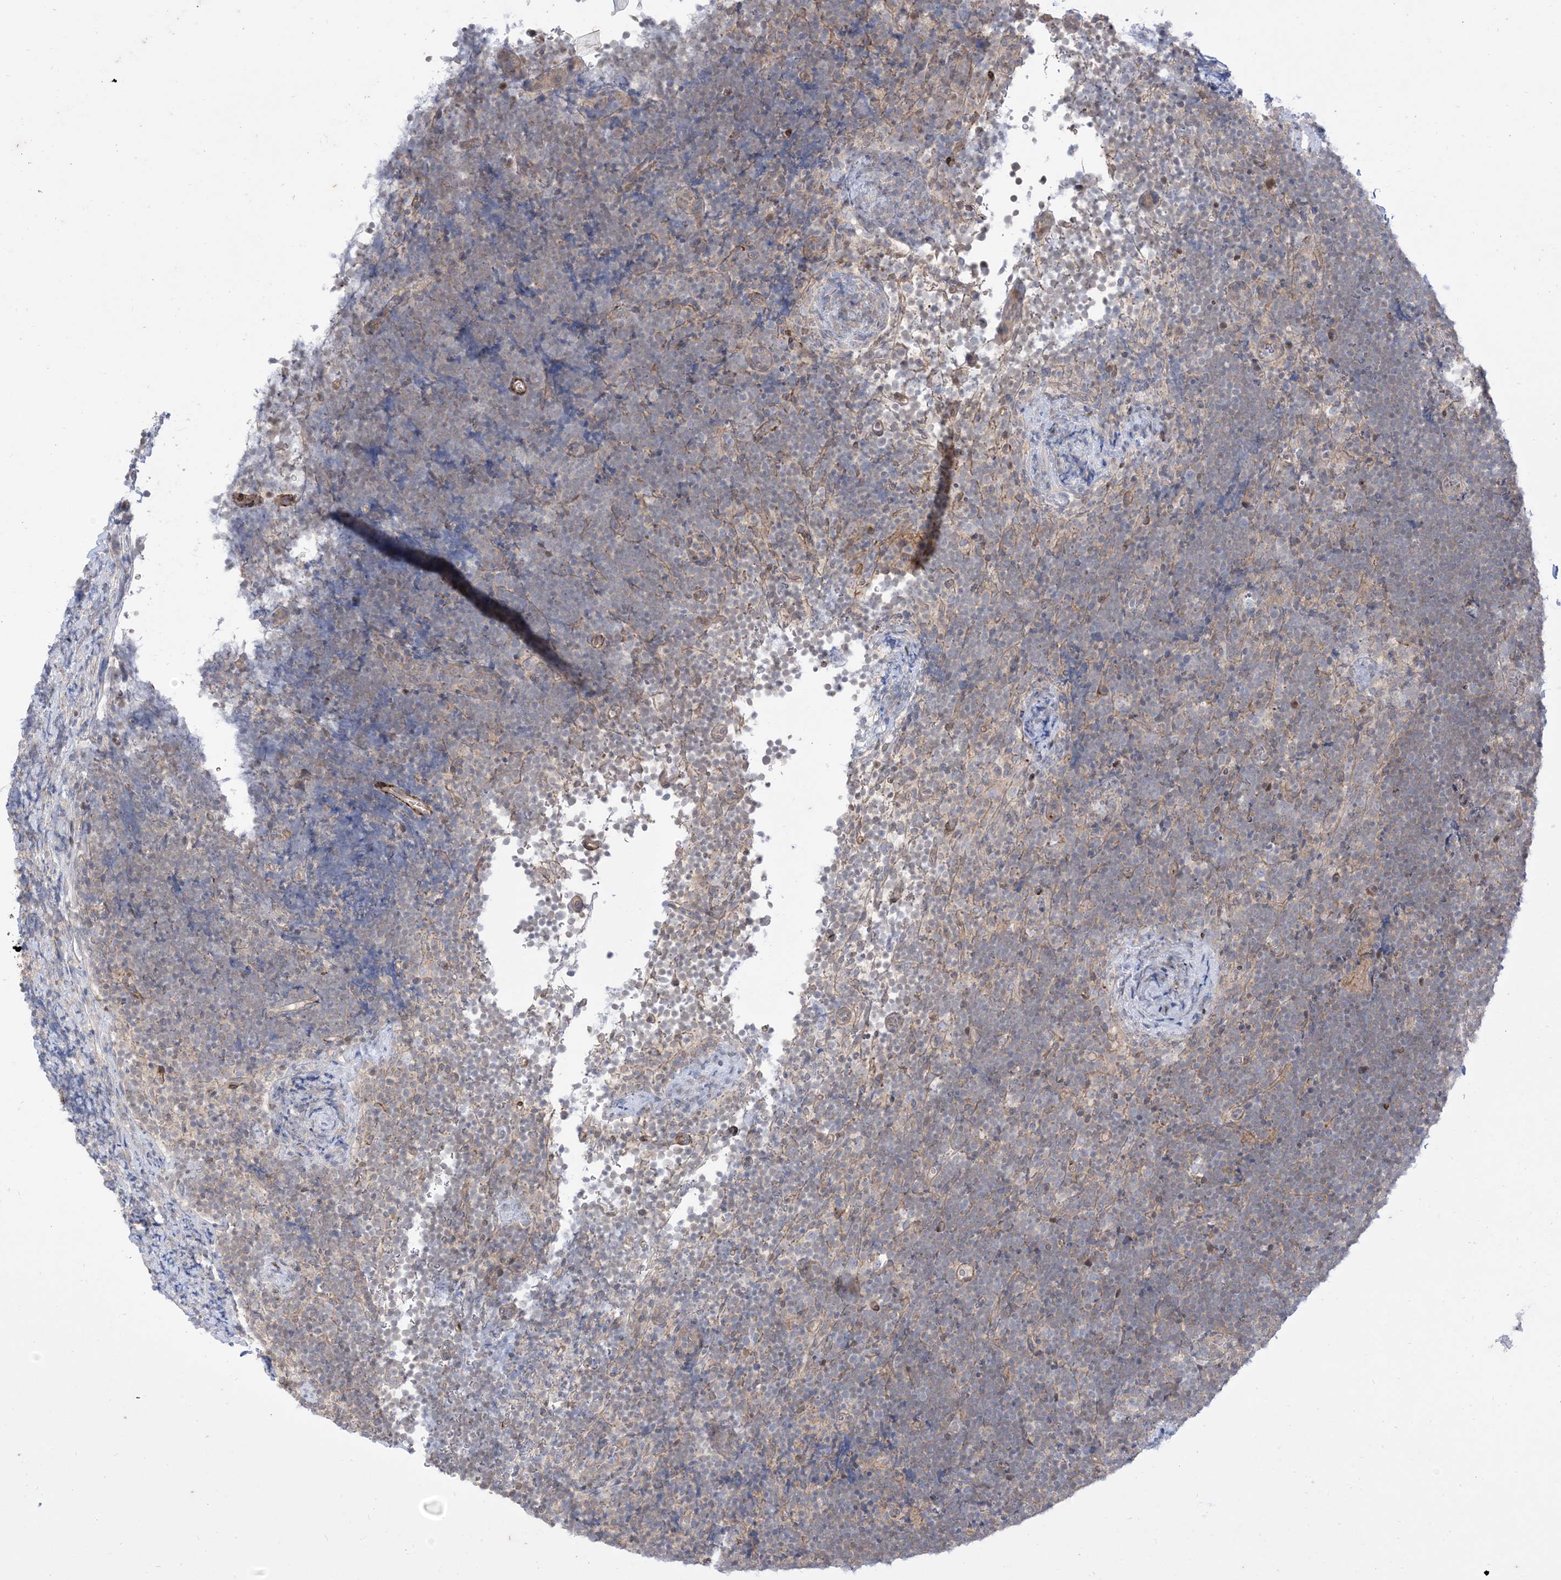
{"staining": {"intensity": "negative", "quantity": "none", "location": "none"}, "tissue": "lymphoma", "cell_type": "Tumor cells", "image_type": "cancer", "snomed": [{"axis": "morphology", "description": "Malignant lymphoma, non-Hodgkin's type, High grade"}, {"axis": "topography", "description": "Lymph node"}], "caption": "Micrograph shows no significant protein positivity in tumor cells of high-grade malignant lymphoma, non-Hodgkin's type.", "gene": "RIN1", "patient": {"sex": "male", "age": 13}}